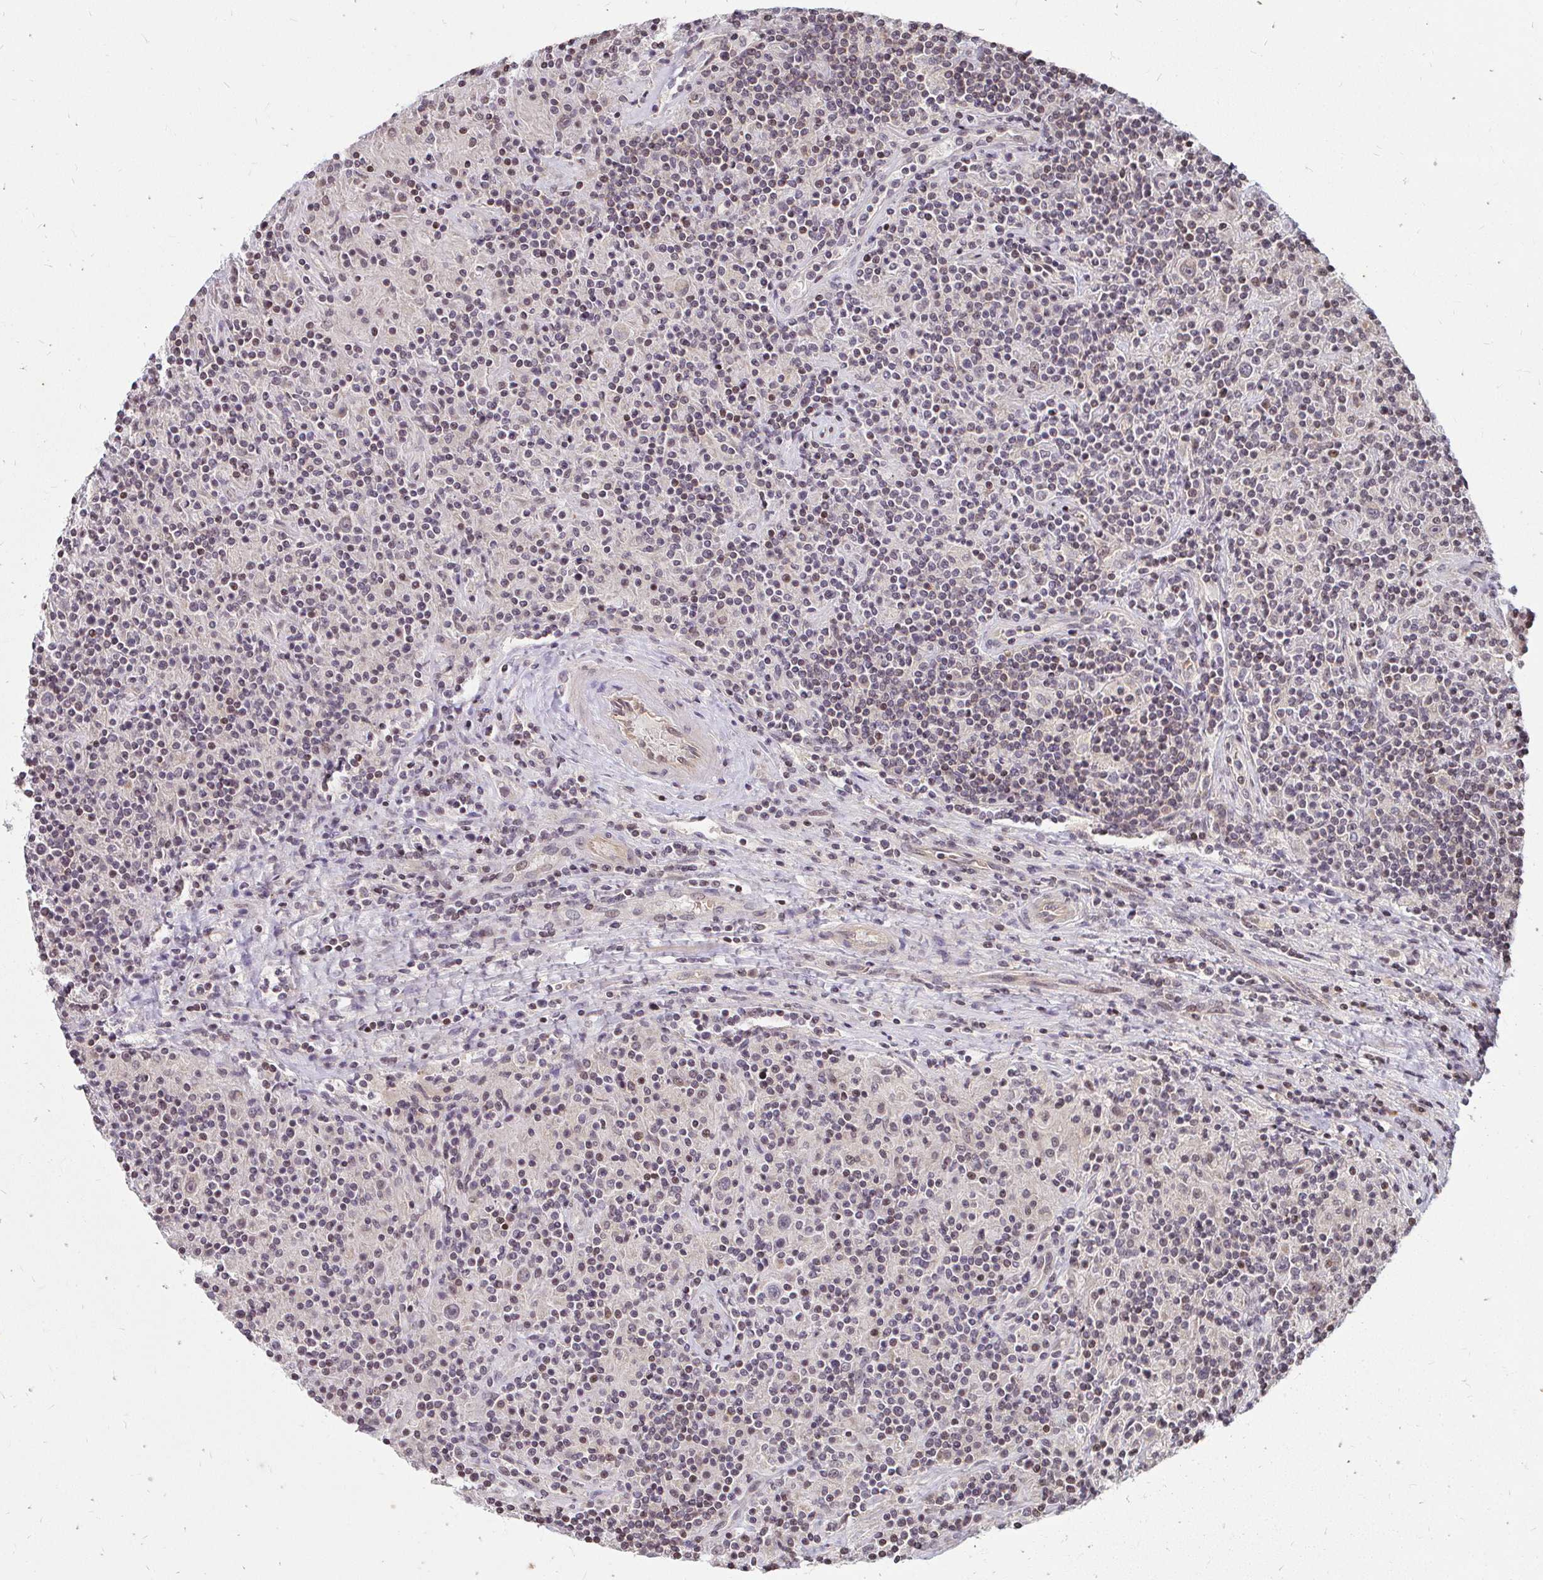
{"staining": {"intensity": "negative", "quantity": "none", "location": "none"}, "tissue": "lymphoma", "cell_type": "Tumor cells", "image_type": "cancer", "snomed": [{"axis": "morphology", "description": "Hodgkin's disease, NOS"}, {"axis": "topography", "description": "Lymph node"}], "caption": "A histopathology image of human lymphoma is negative for staining in tumor cells. (Stains: DAB (3,3'-diaminobenzidine) immunohistochemistry with hematoxylin counter stain, Microscopy: brightfield microscopy at high magnification).", "gene": "ANK3", "patient": {"sex": "male", "age": 70}}